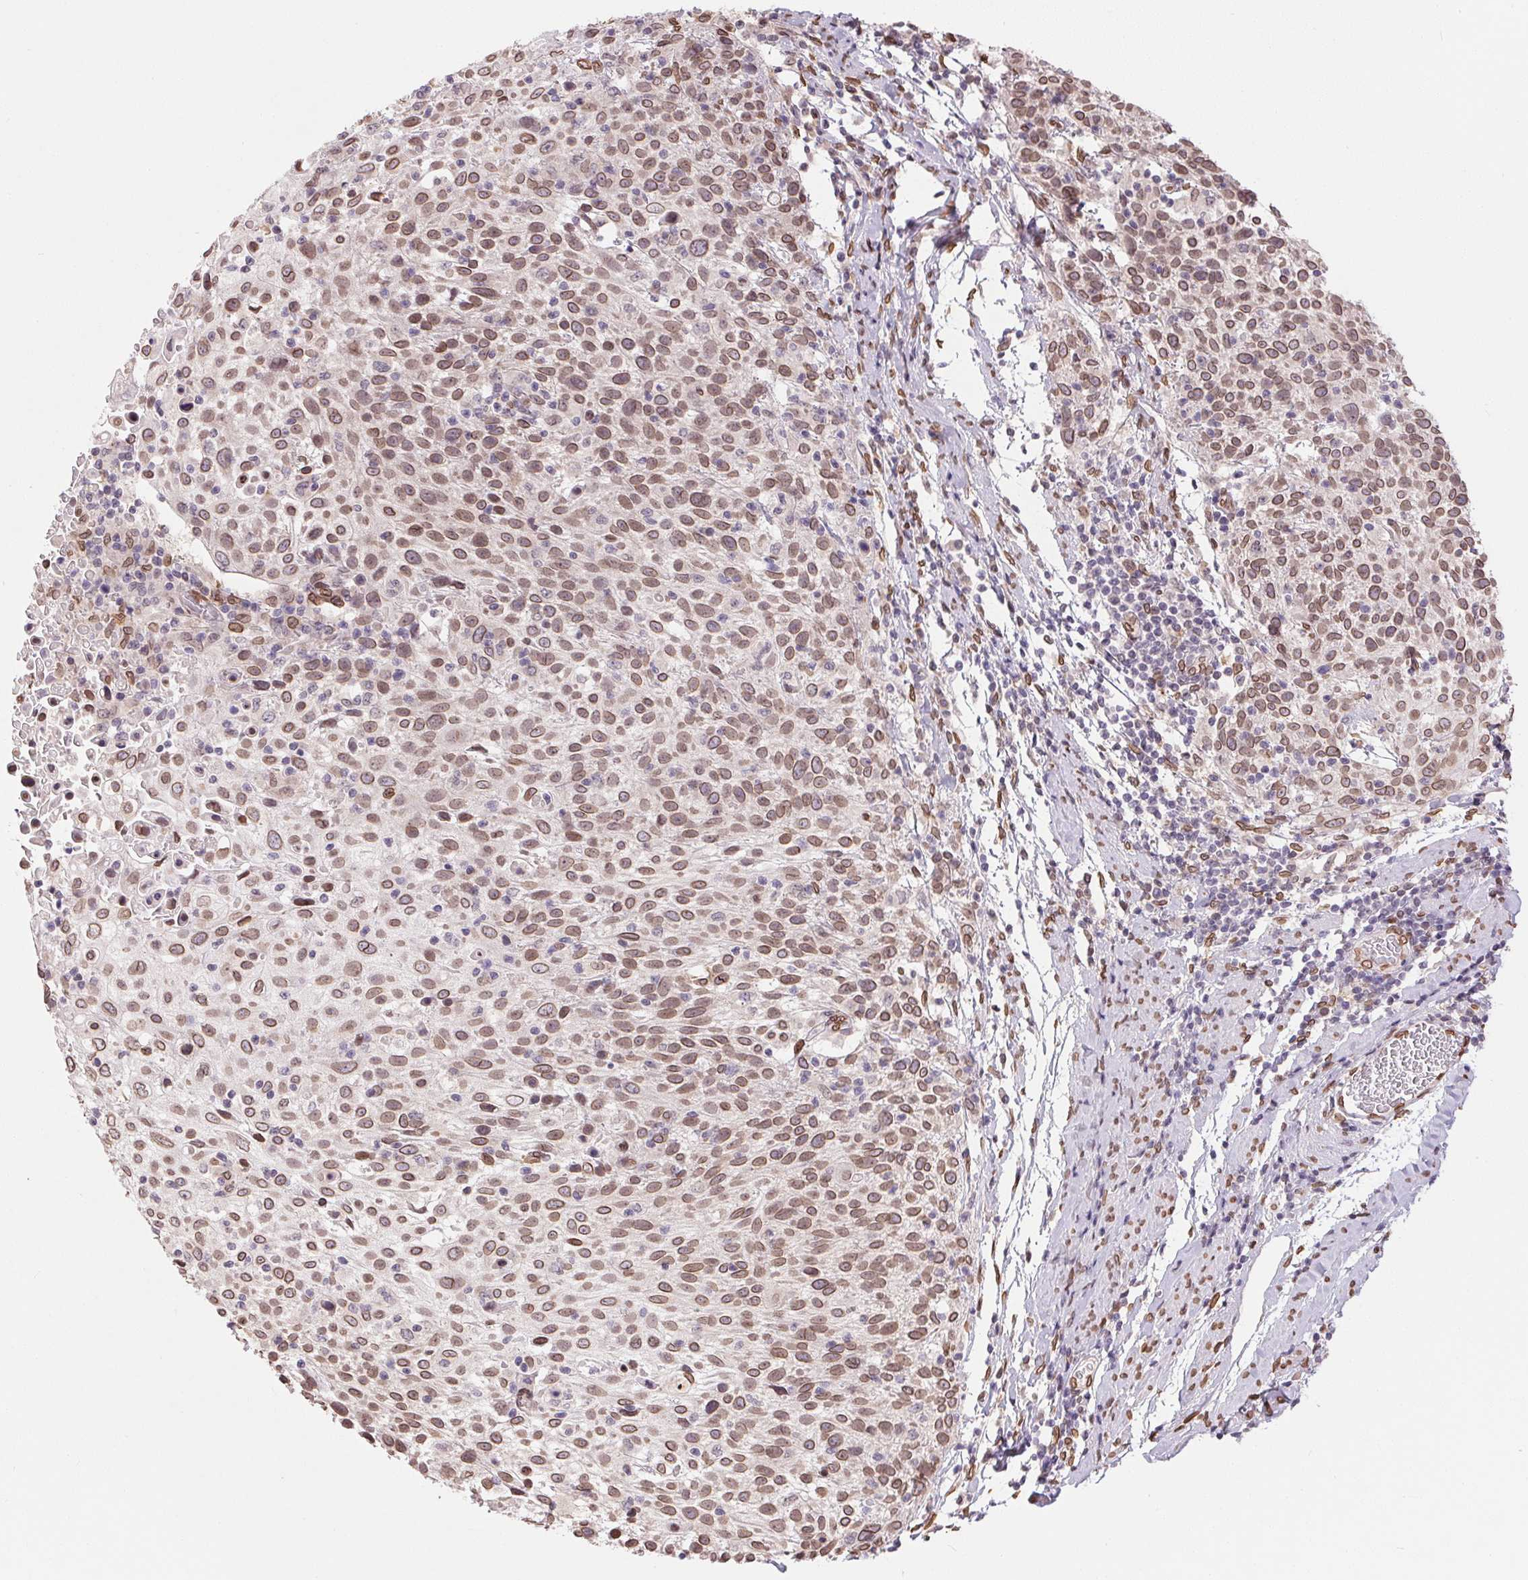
{"staining": {"intensity": "moderate", "quantity": ">75%", "location": "cytoplasmic/membranous,nuclear"}, "tissue": "cervical cancer", "cell_type": "Tumor cells", "image_type": "cancer", "snomed": [{"axis": "morphology", "description": "Squamous cell carcinoma, NOS"}, {"axis": "topography", "description": "Cervix"}], "caption": "Cervical cancer (squamous cell carcinoma) stained with immunohistochemistry (IHC) displays moderate cytoplasmic/membranous and nuclear staining in about >75% of tumor cells. The staining was performed using DAB to visualize the protein expression in brown, while the nuclei were stained in blue with hematoxylin (Magnification: 20x).", "gene": "TMEM175", "patient": {"sex": "female", "age": 61}}